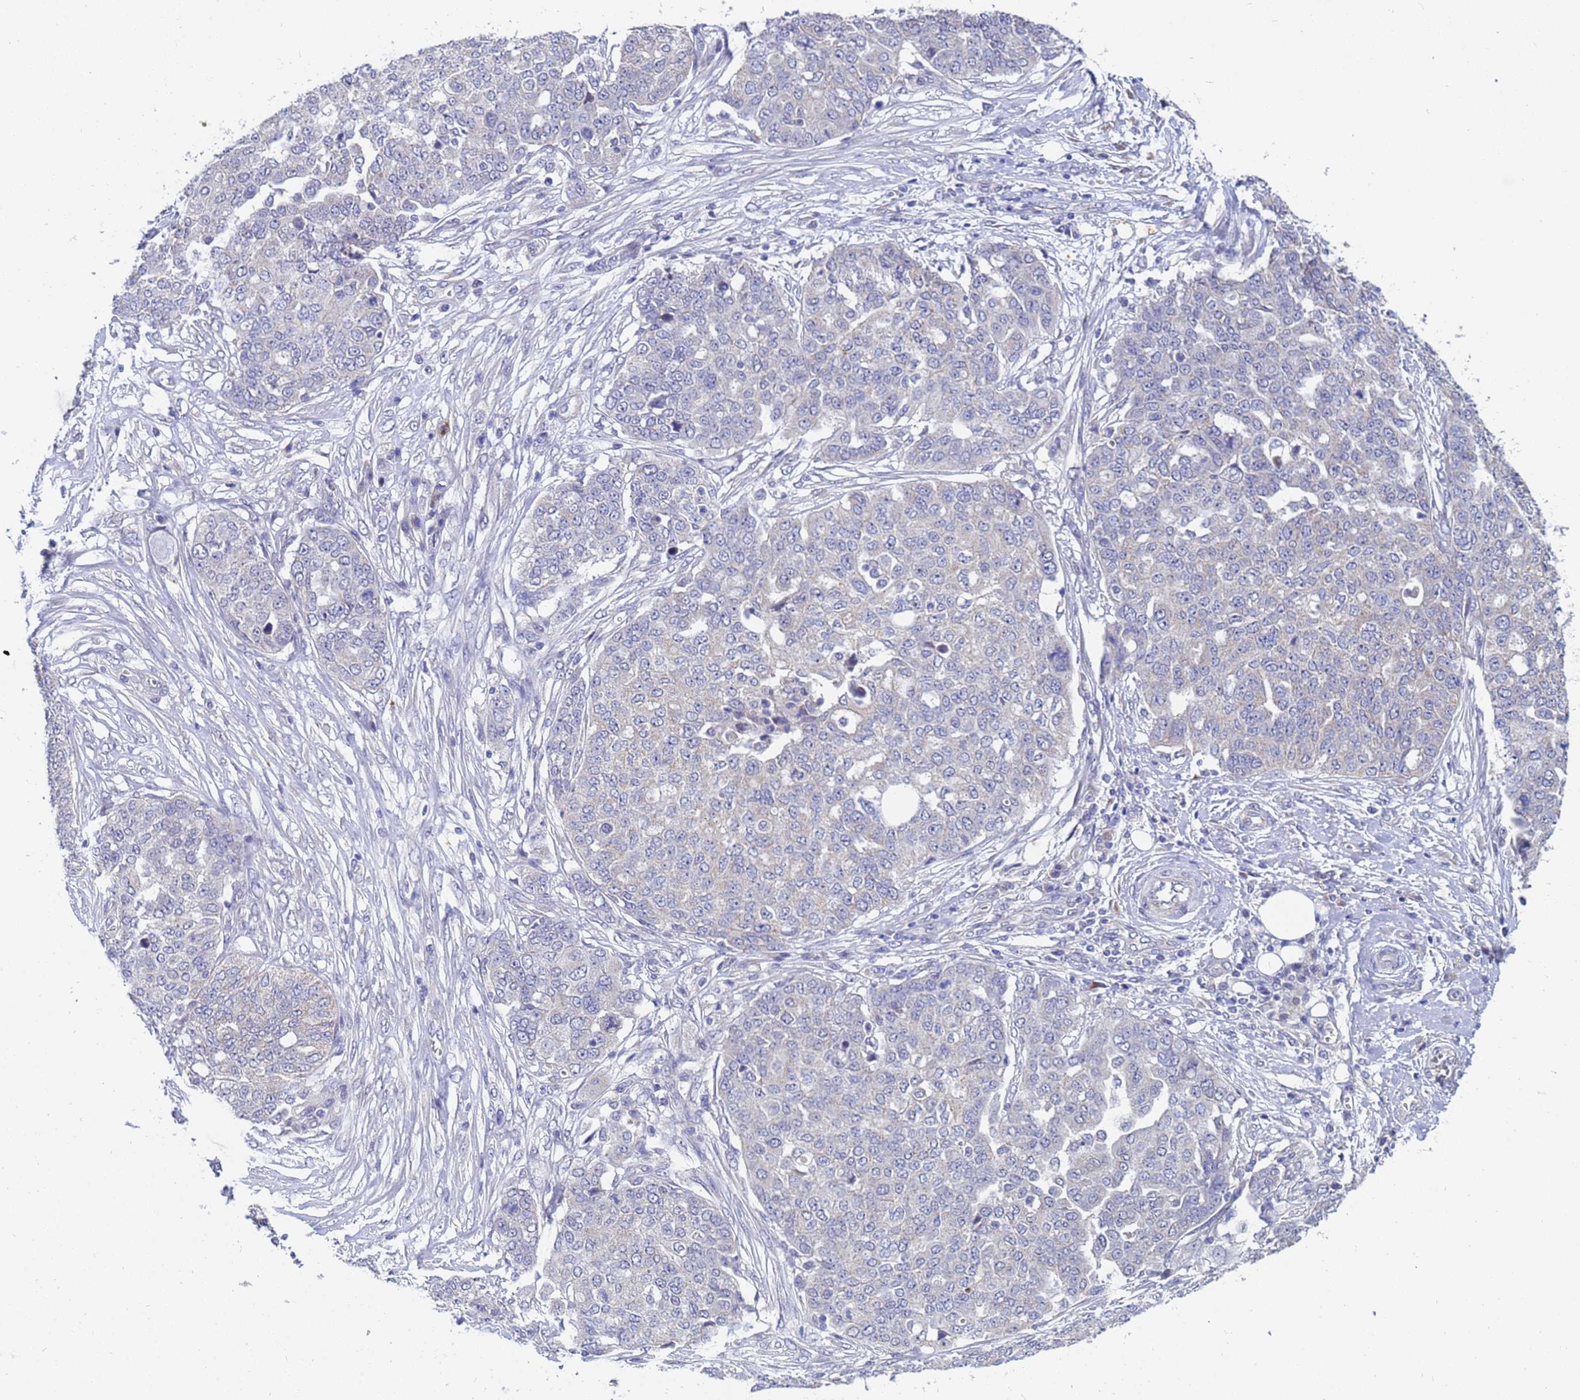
{"staining": {"intensity": "negative", "quantity": "none", "location": "none"}, "tissue": "ovarian cancer", "cell_type": "Tumor cells", "image_type": "cancer", "snomed": [{"axis": "morphology", "description": "Cystadenocarcinoma, serous, NOS"}, {"axis": "topography", "description": "Soft tissue"}, {"axis": "topography", "description": "Ovary"}], "caption": "Image shows no protein expression in tumor cells of ovarian cancer (serous cystadenocarcinoma) tissue.", "gene": "IHO1", "patient": {"sex": "female", "age": 57}}